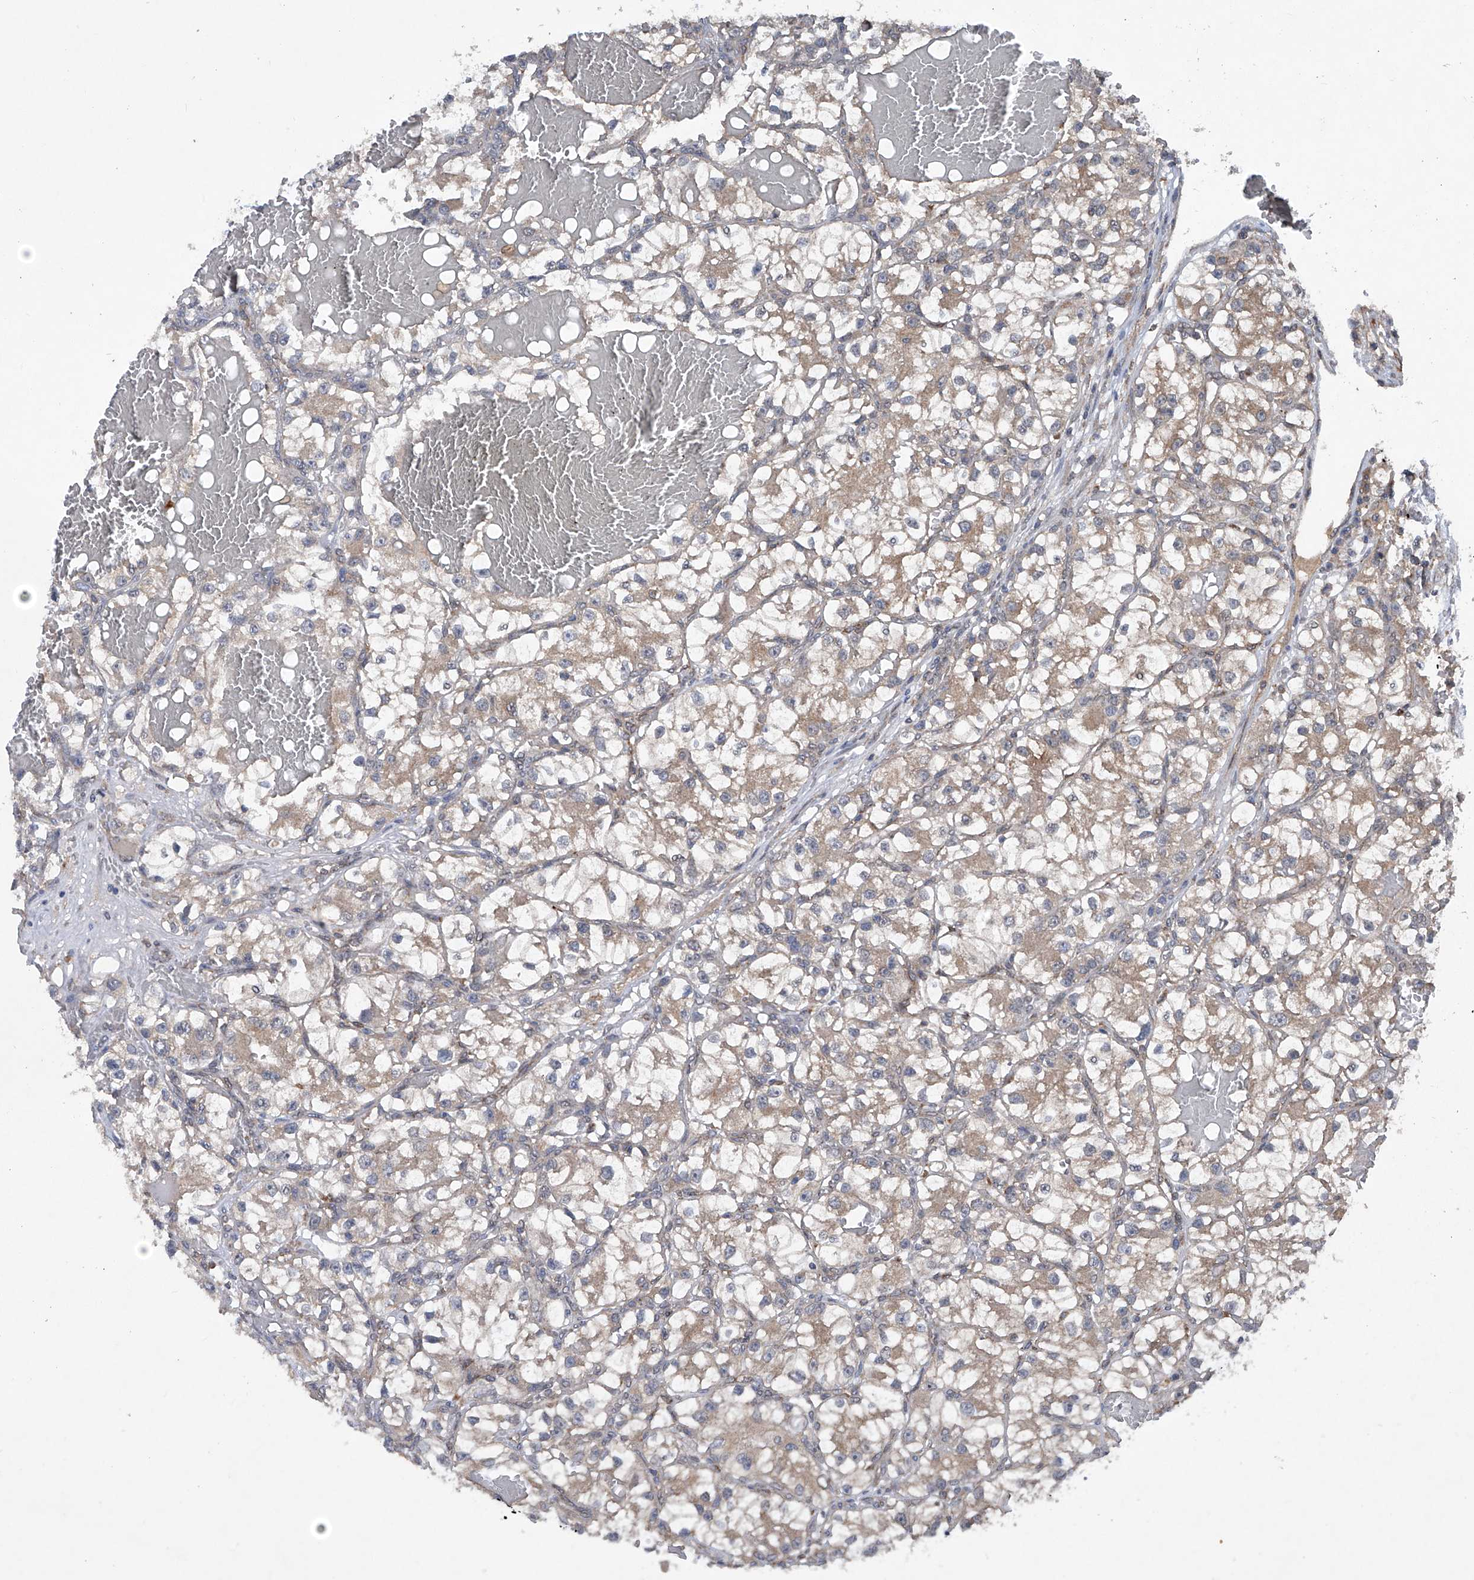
{"staining": {"intensity": "weak", "quantity": ">75%", "location": "cytoplasmic/membranous"}, "tissue": "renal cancer", "cell_type": "Tumor cells", "image_type": "cancer", "snomed": [{"axis": "morphology", "description": "Adenocarcinoma, NOS"}, {"axis": "topography", "description": "Kidney"}], "caption": "Brown immunohistochemical staining in renal adenocarcinoma demonstrates weak cytoplasmic/membranous staining in about >75% of tumor cells.", "gene": "SUMF2", "patient": {"sex": "female", "age": 57}}